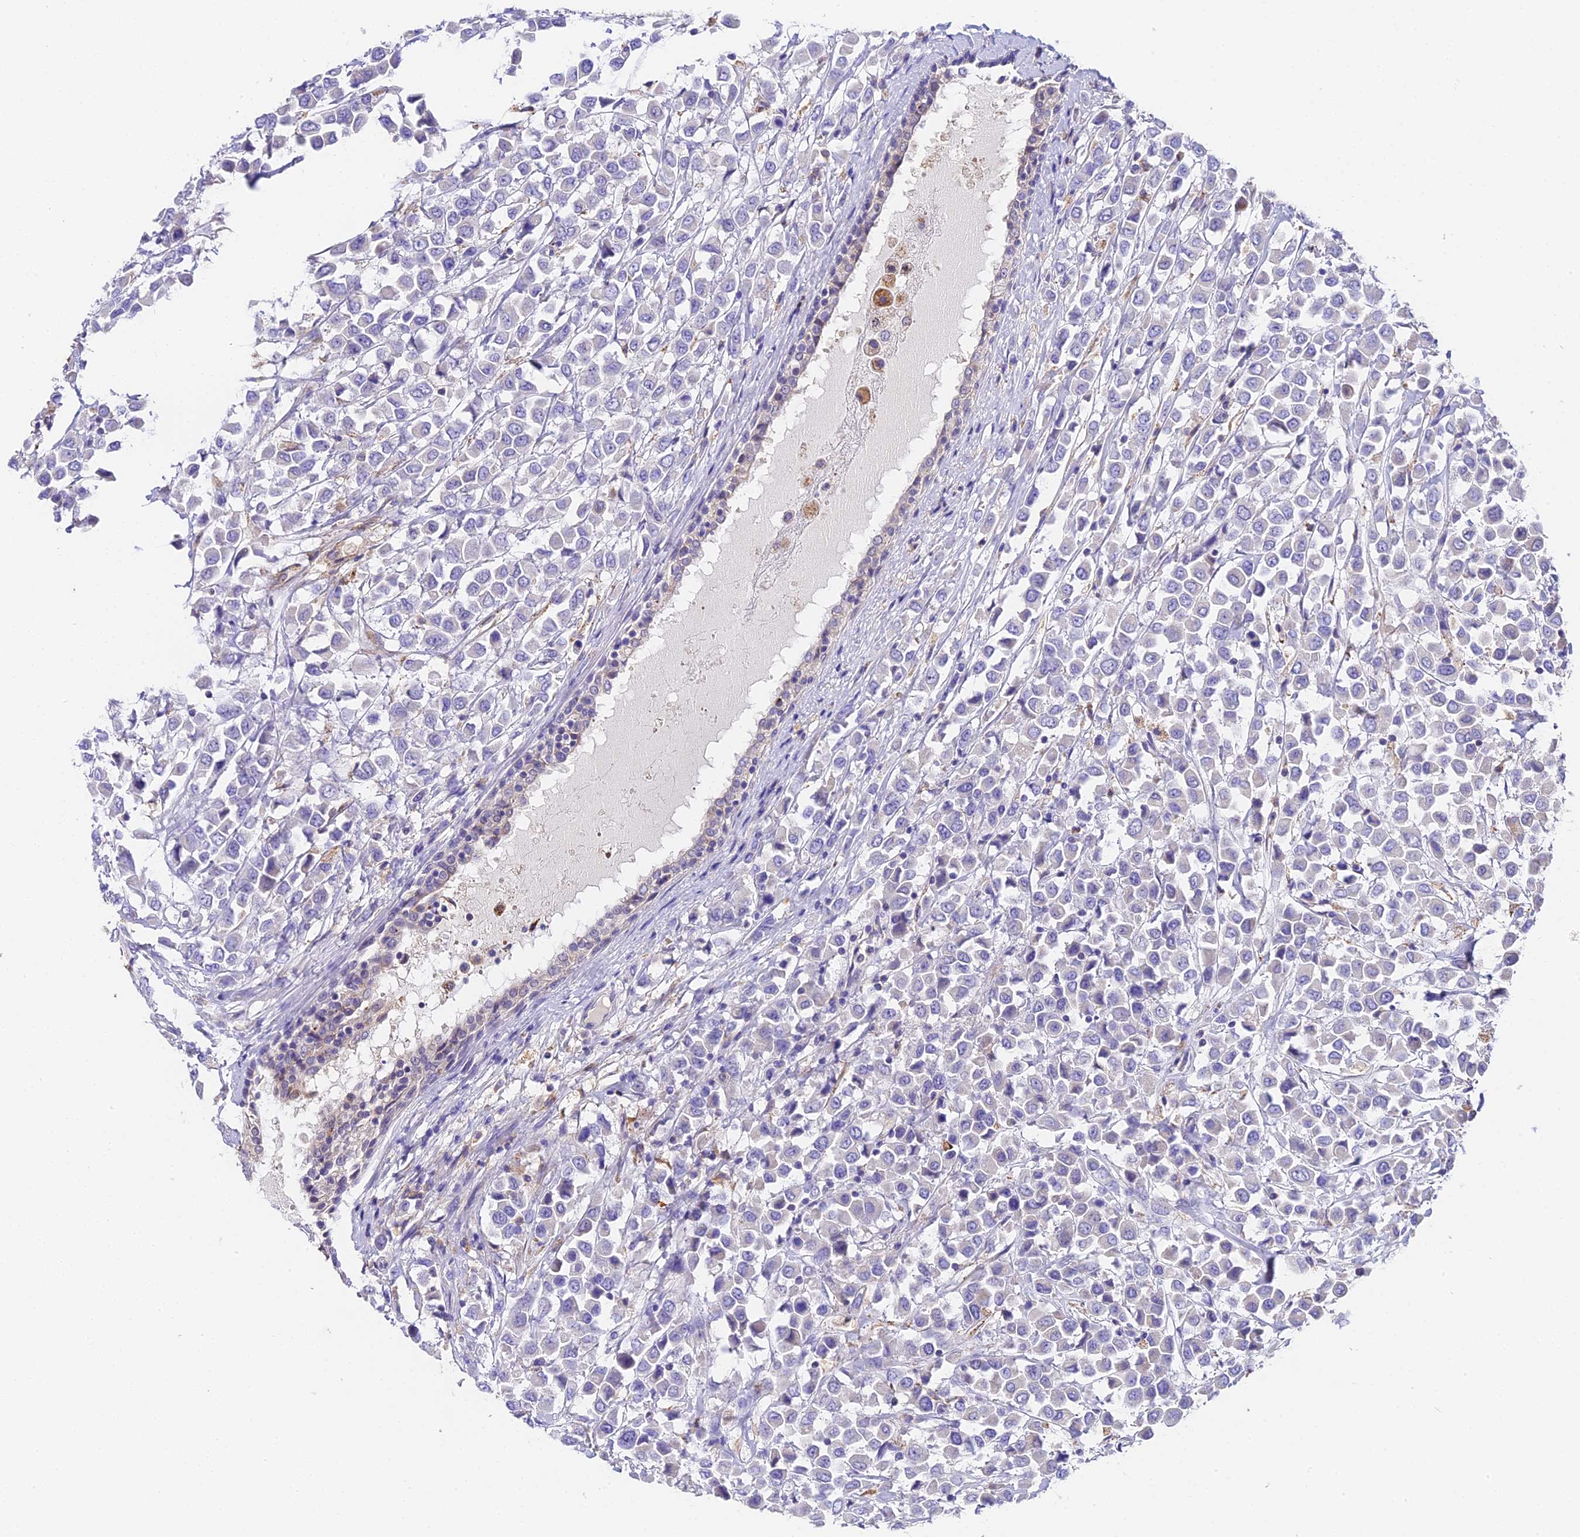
{"staining": {"intensity": "negative", "quantity": "none", "location": "none"}, "tissue": "breast cancer", "cell_type": "Tumor cells", "image_type": "cancer", "snomed": [{"axis": "morphology", "description": "Duct carcinoma"}, {"axis": "topography", "description": "Breast"}], "caption": "Human breast cancer (intraductal carcinoma) stained for a protein using immunohistochemistry (IHC) shows no positivity in tumor cells.", "gene": "LYPD6", "patient": {"sex": "female", "age": 61}}